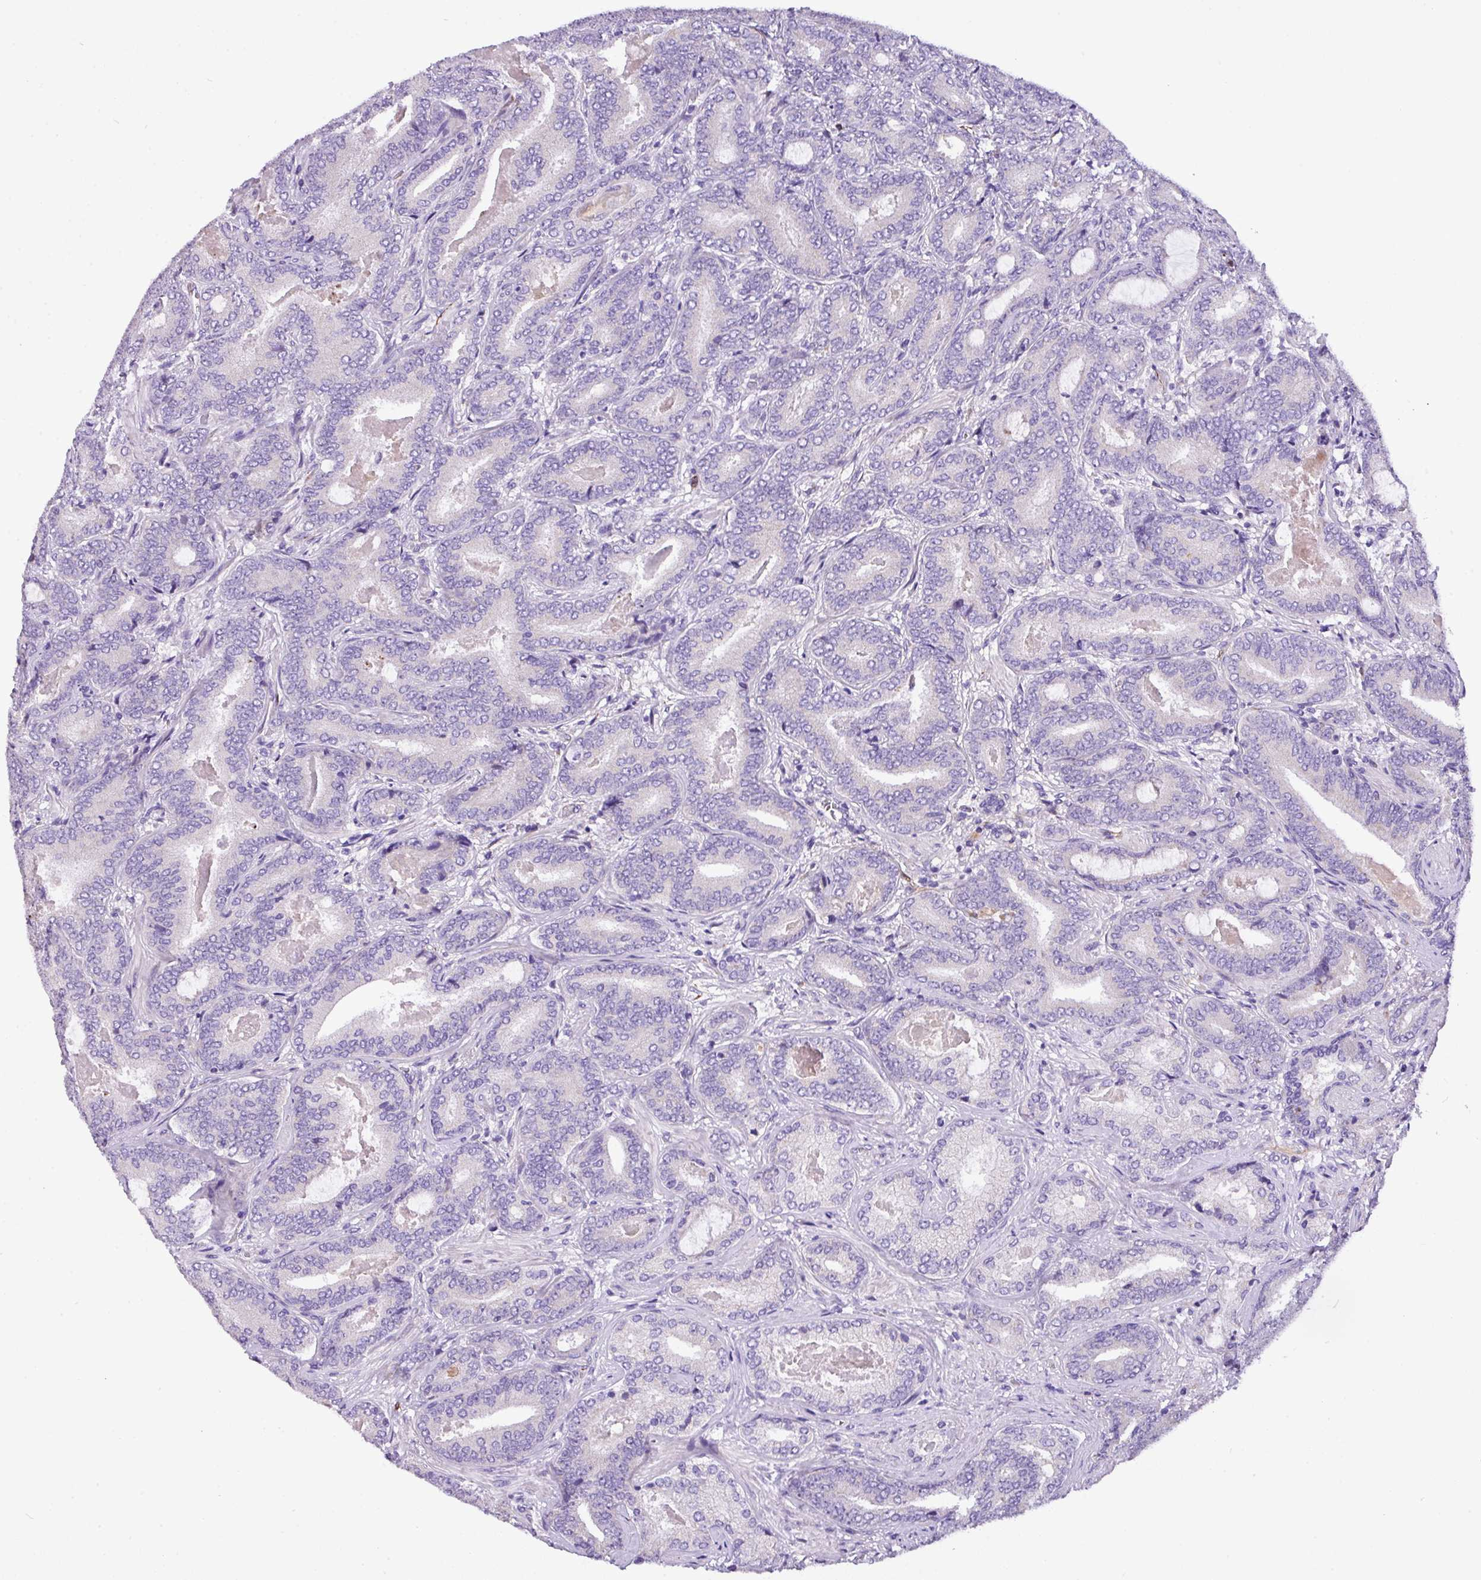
{"staining": {"intensity": "negative", "quantity": "none", "location": "none"}, "tissue": "prostate cancer", "cell_type": "Tumor cells", "image_type": "cancer", "snomed": [{"axis": "morphology", "description": "Adenocarcinoma, Low grade"}, {"axis": "topography", "description": "Prostate and seminal vesicle, NOS"}], "caption": "Immunohistochemical staining of human prostate adenocarcinoma (low-grade) shows no significant staining in tumor cells.", "gene": "ANXA2R", "patient": {"sex": "male", "age": 61}}